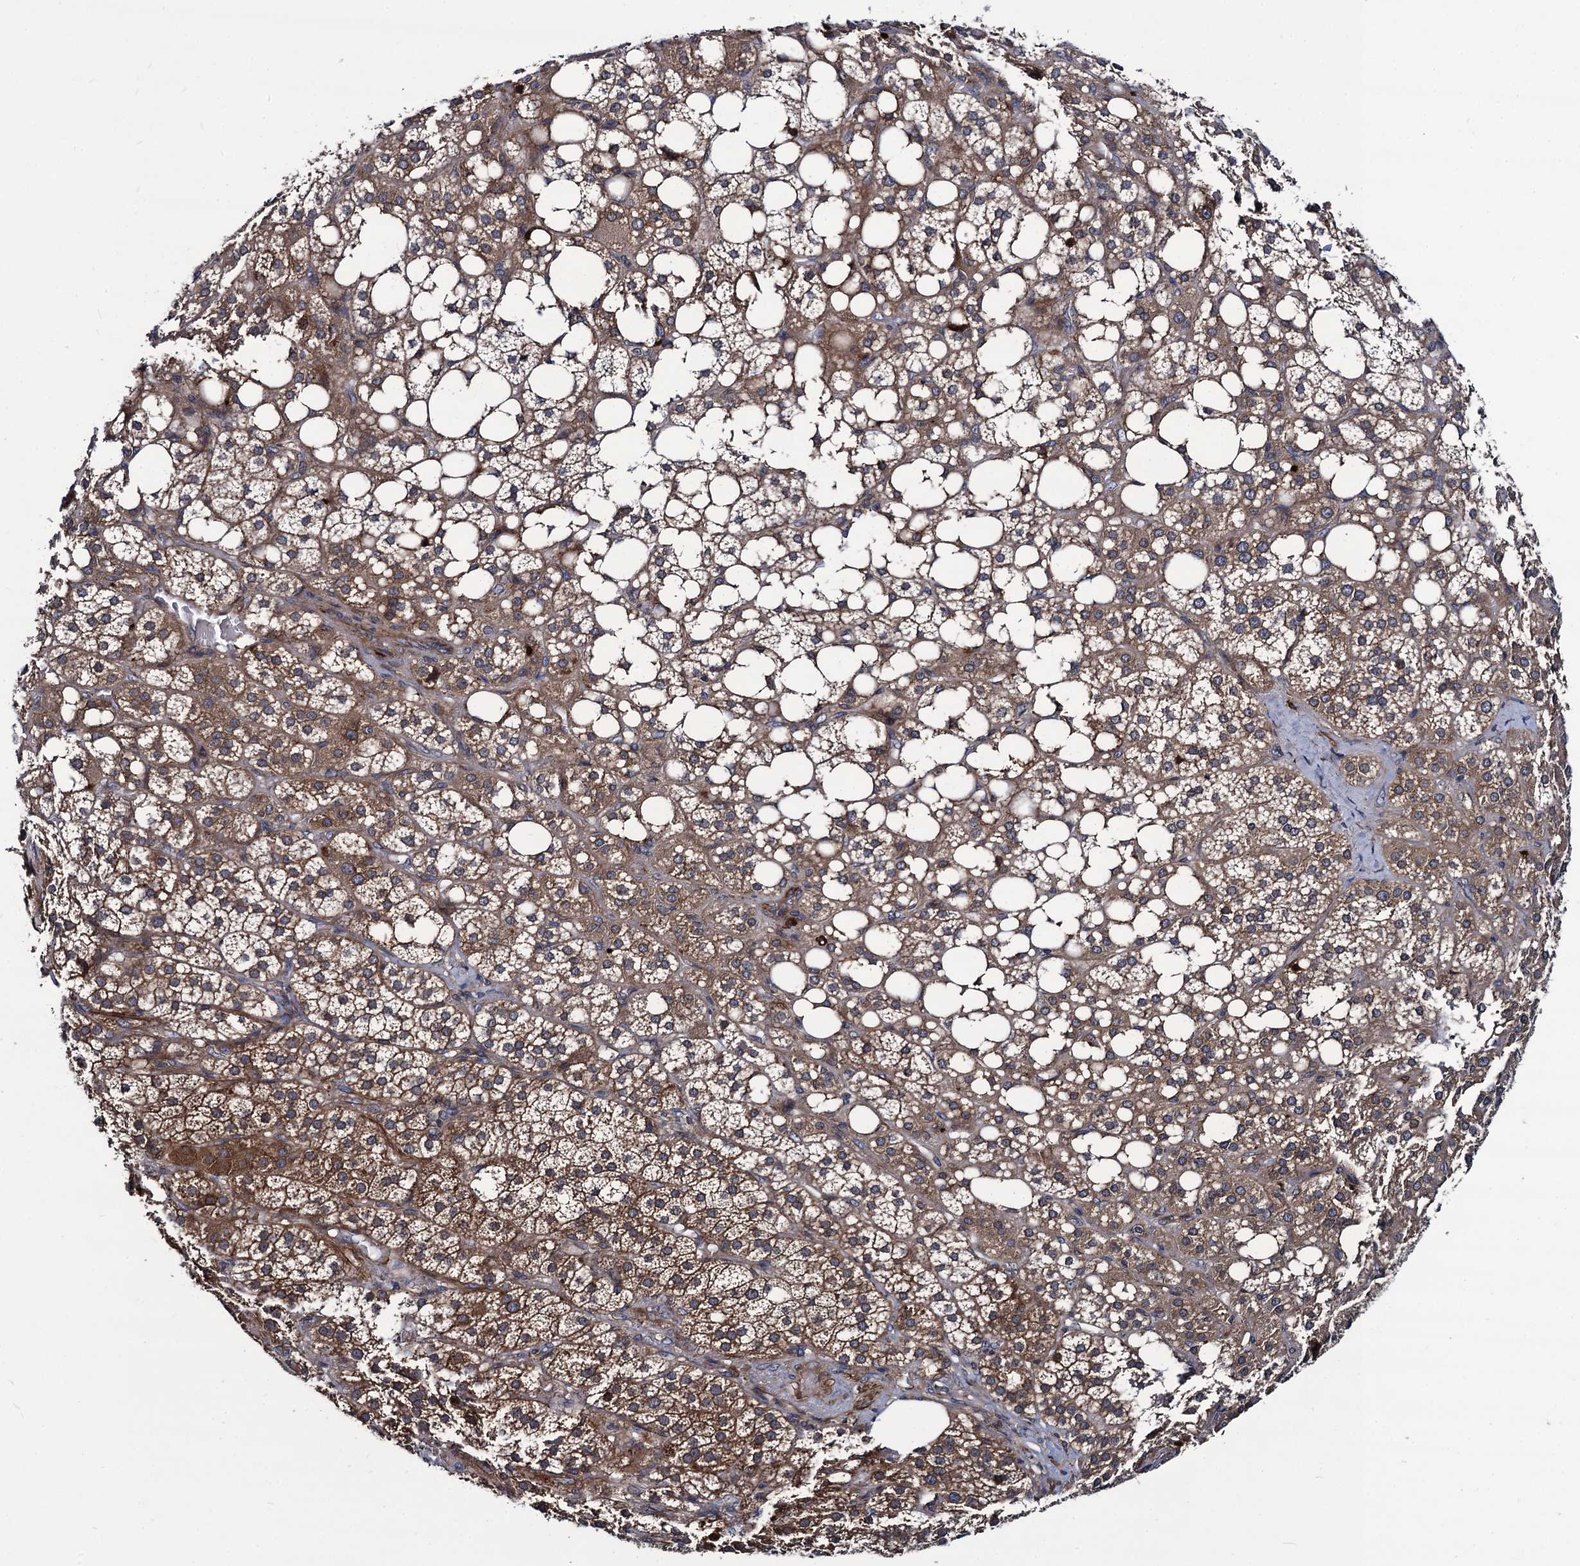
{"staining": {"intensity": "strong", "quantity": "25%-75%", "location": "cytoplasmic/membranous"}, "tissue": "adrenal gland", "cell_type": "Glandular cells", "image_type": "normal", "snomed": [{"axis": "morphology", "description": "Normal tissue, NOS"}, {"axis": "topography", "description": "Adrenal gland"}], "caption": "Immunohistochemical staining of normal human adrenal gland exhibits strong cytoplasmic/membranous protein expression in about 25%-75% of glandular cells.", "gene": "KXD1", "patient": {"sex": "female", "age": 59}}